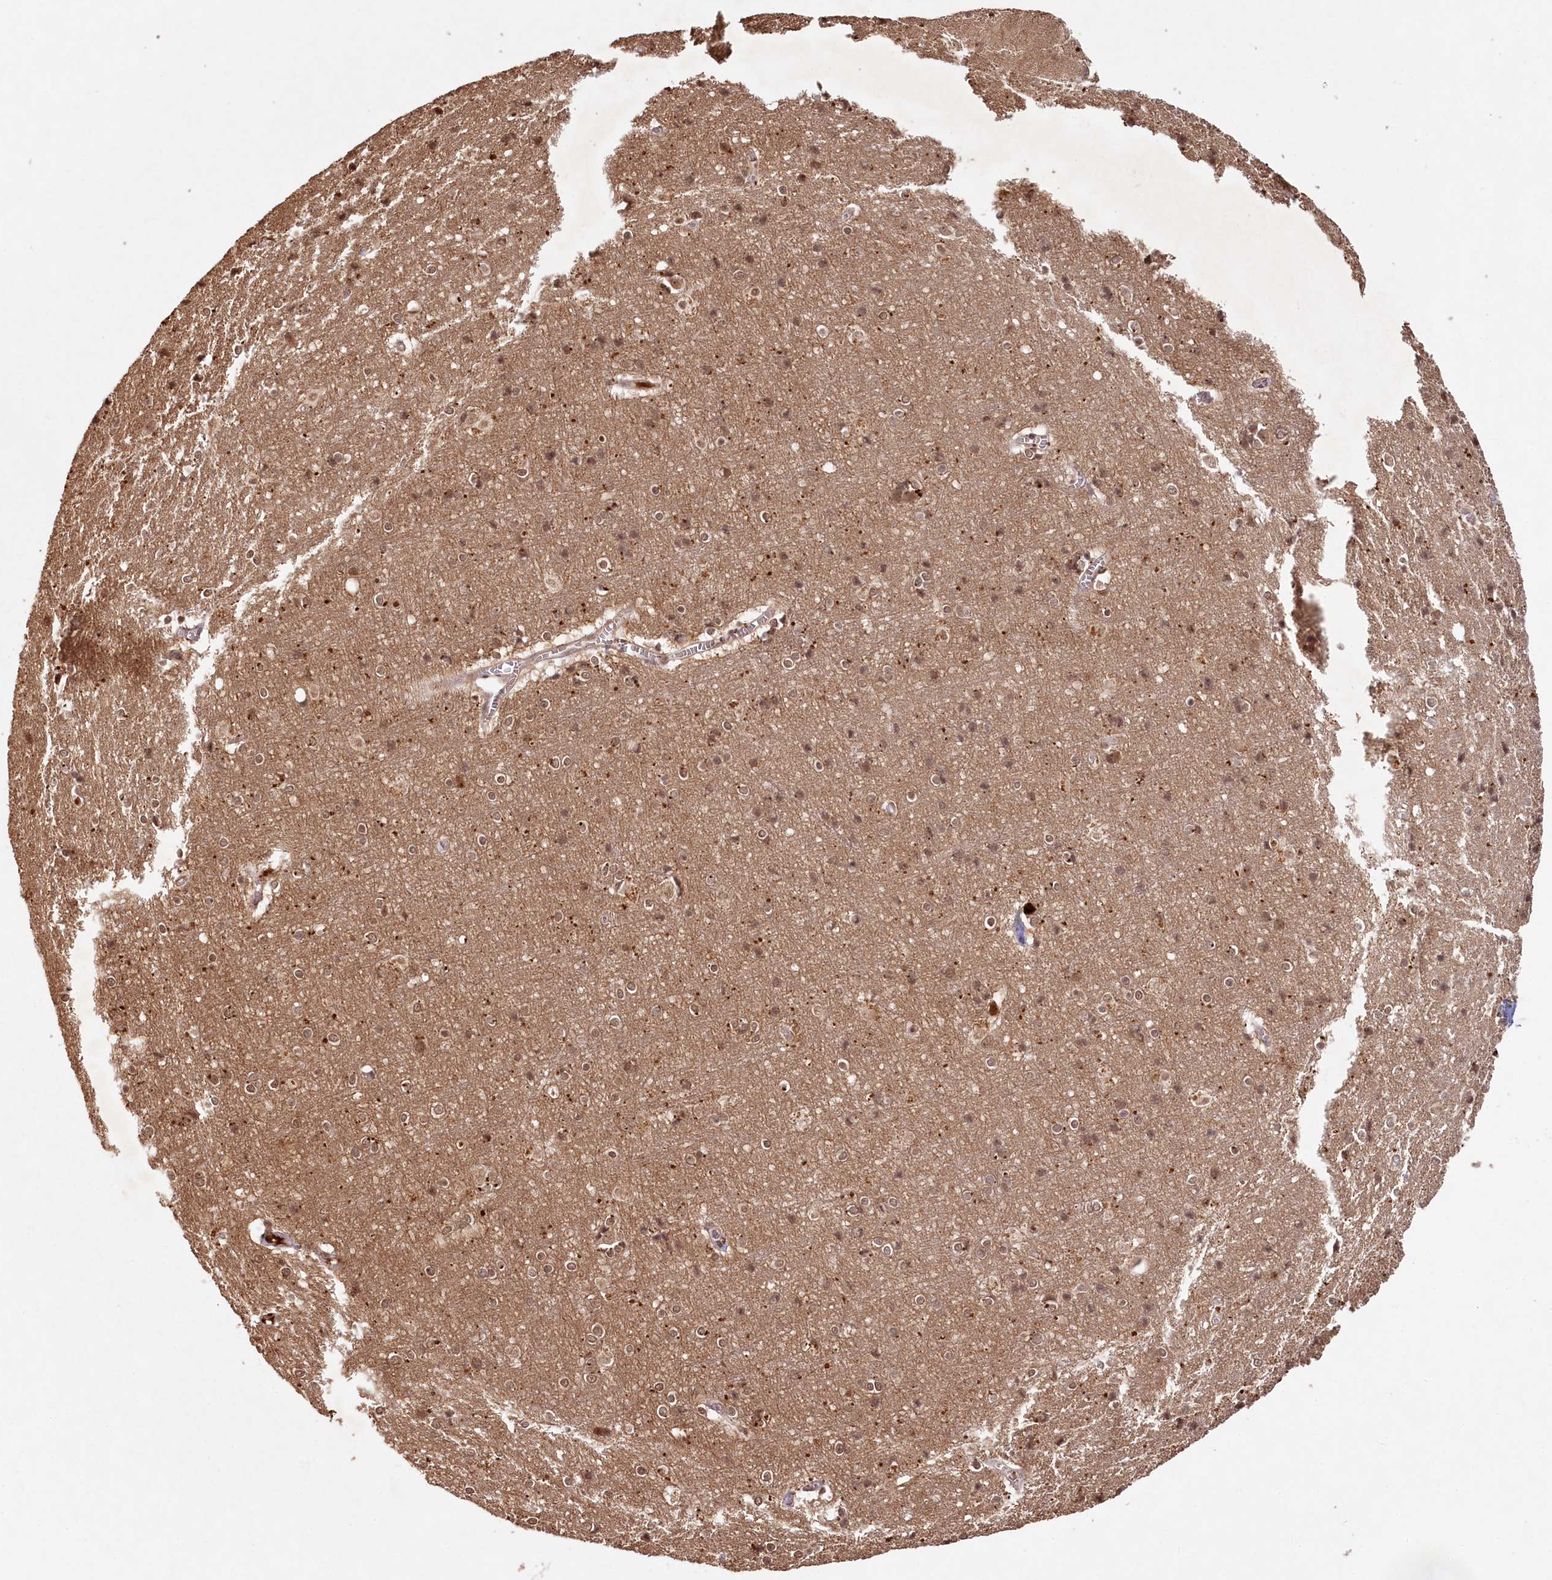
{"staining": {"intensity": "moderate", "quantity": ">75%", "location": "cytoplasmic/membranous"}, "tissue": "cerebral cortex", "cell_type": "Endothelial cells", "image_type": "normal", "snomed": [{"axis": "morphology", "description": "Normal tissue, NOS"}, {"axis": "topography", "description": "Cerebral cortex"}], "caption": "Cerebral cortex stained for a protein displays moderate cytoplasmic/membranous positivity in endothelial cells. (brown staining indicates protein expression, while blue staining denotes nuclei).", "gene": "WAPL", "patient": {"sex": "male", "age": 54}}